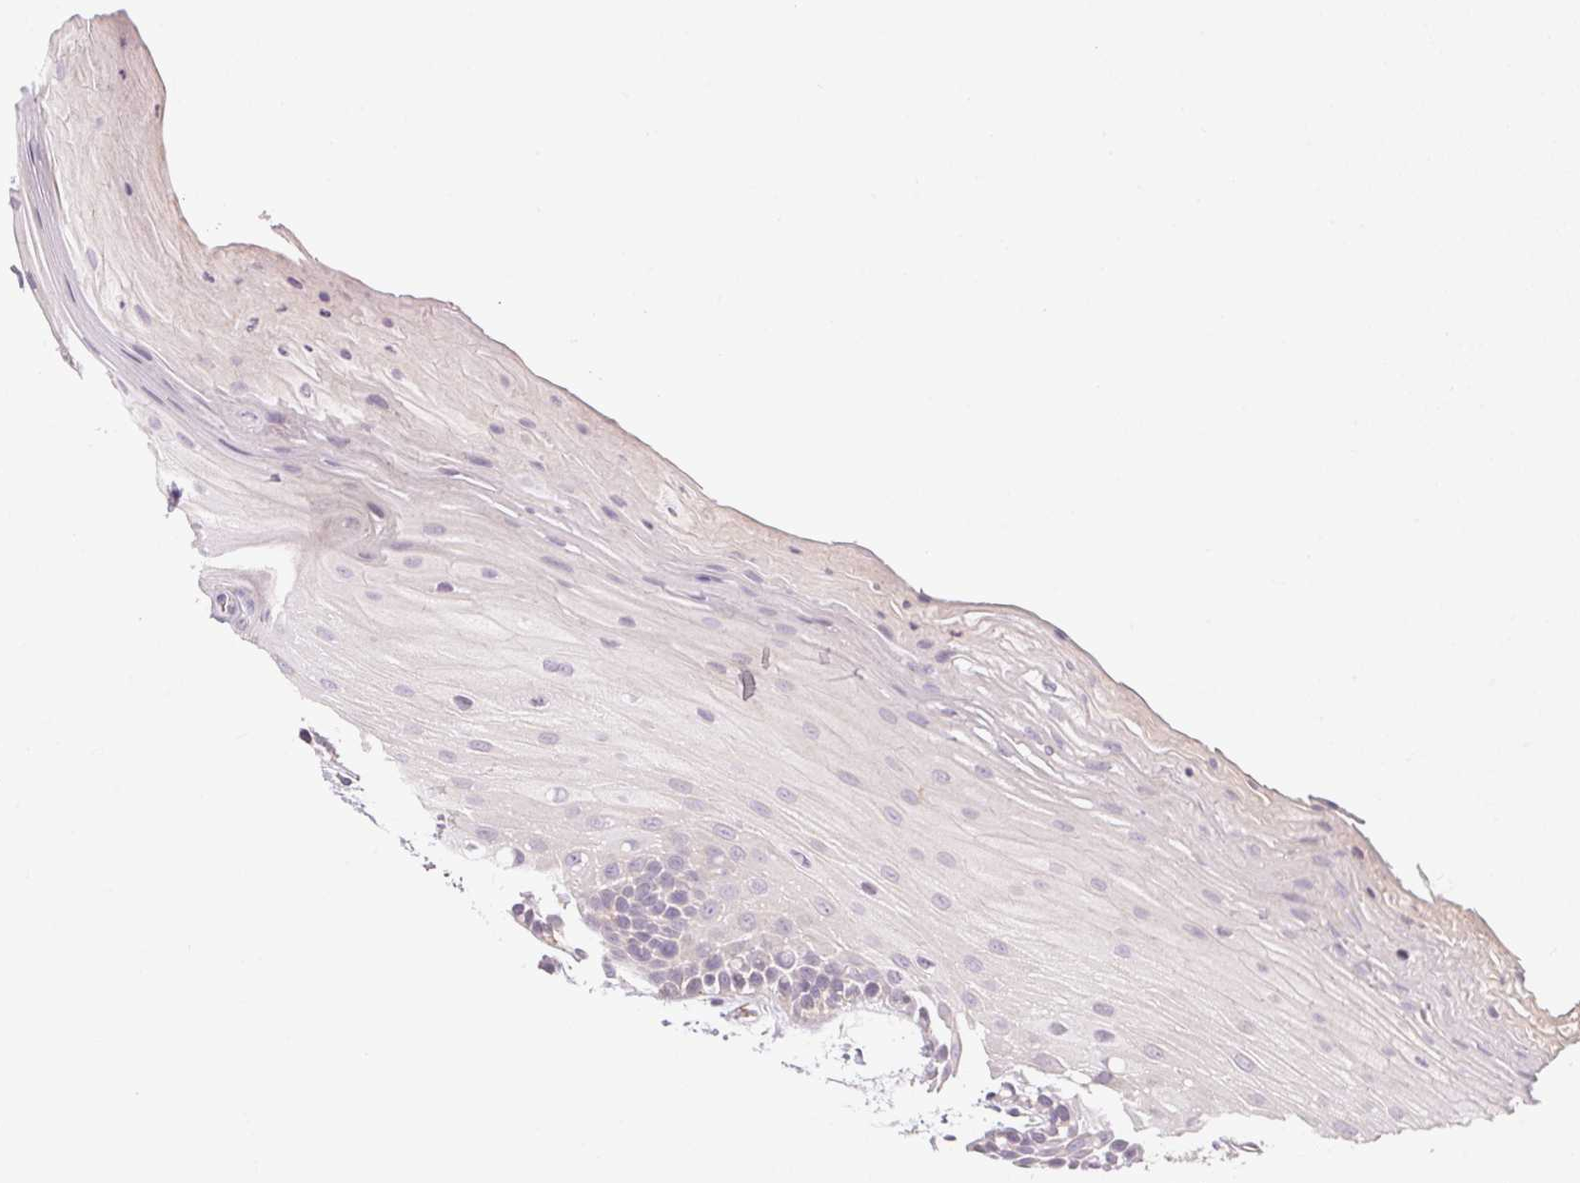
{"staining": {"intensity": "negative", "quantity": "none", "location": "none"}, "tissue": "oral mucosa", "cell_type": "Squamous epithelial cells", "image_type": "normal", "snomed": [{"axis": "morphology", "description": "Normal tissue, NOS"}, {"axis": "morphology", "description": "Squamous cell carcinoma, NOS"}, {"axis": "topography", "description": "Oral tissue"}, {"axis": "topography", "description": "Tounge, NOS"}, {"axis": "topography", "description": "Head-Neck"}], "caption": "The photomicrograph demonstrates no staining of squamous epithelial cells in benign oral mucosa.", "gene": "GDAP1L1", "patient": {"sex": "male", "age": 62}}